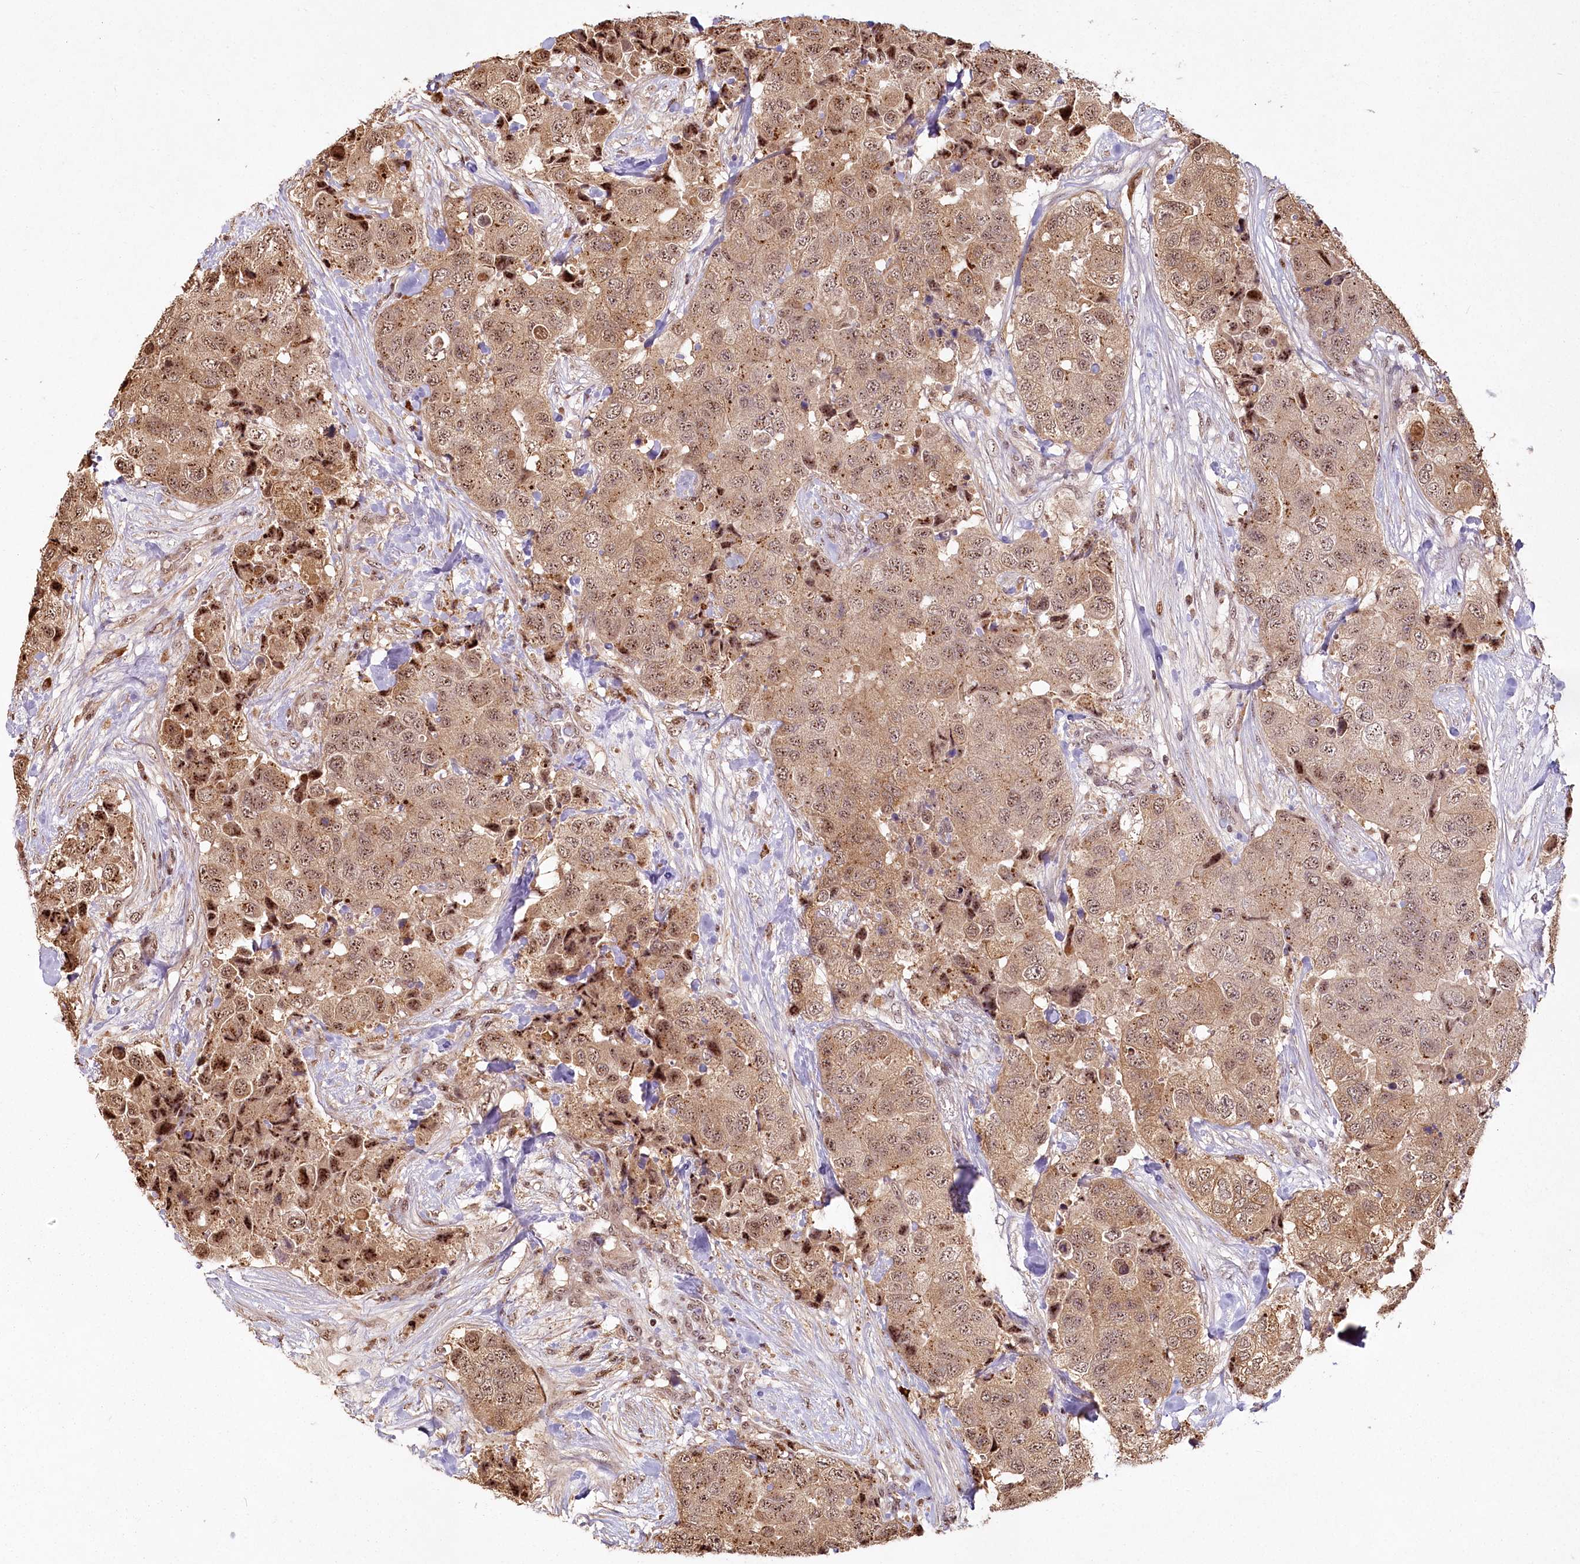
{"staining": {"intensity": "weak", "quantity": ">75%", "location": "cytoplasmic/membranous,nuclear"}, "tissue": "breast cancer", "cell_type": "Tumor cells", "image_type": "cancer", "snomed": [{"axis": "morphology", "description": "Duct carcinoma"}, {"axis": "topography", "description": "Breast"}], "caption": "This photomicrograph exhibits breast infiltrating ductal carcinoma stained with IHC to label a protein in brown. The cytoplasmic/membranous and nuclear of tumor cells show weak positivity for the protein. Nuclei are counter-stained blue.", "gene": "PYROXD1", "patient": {"sex": "female", "age": 62}}